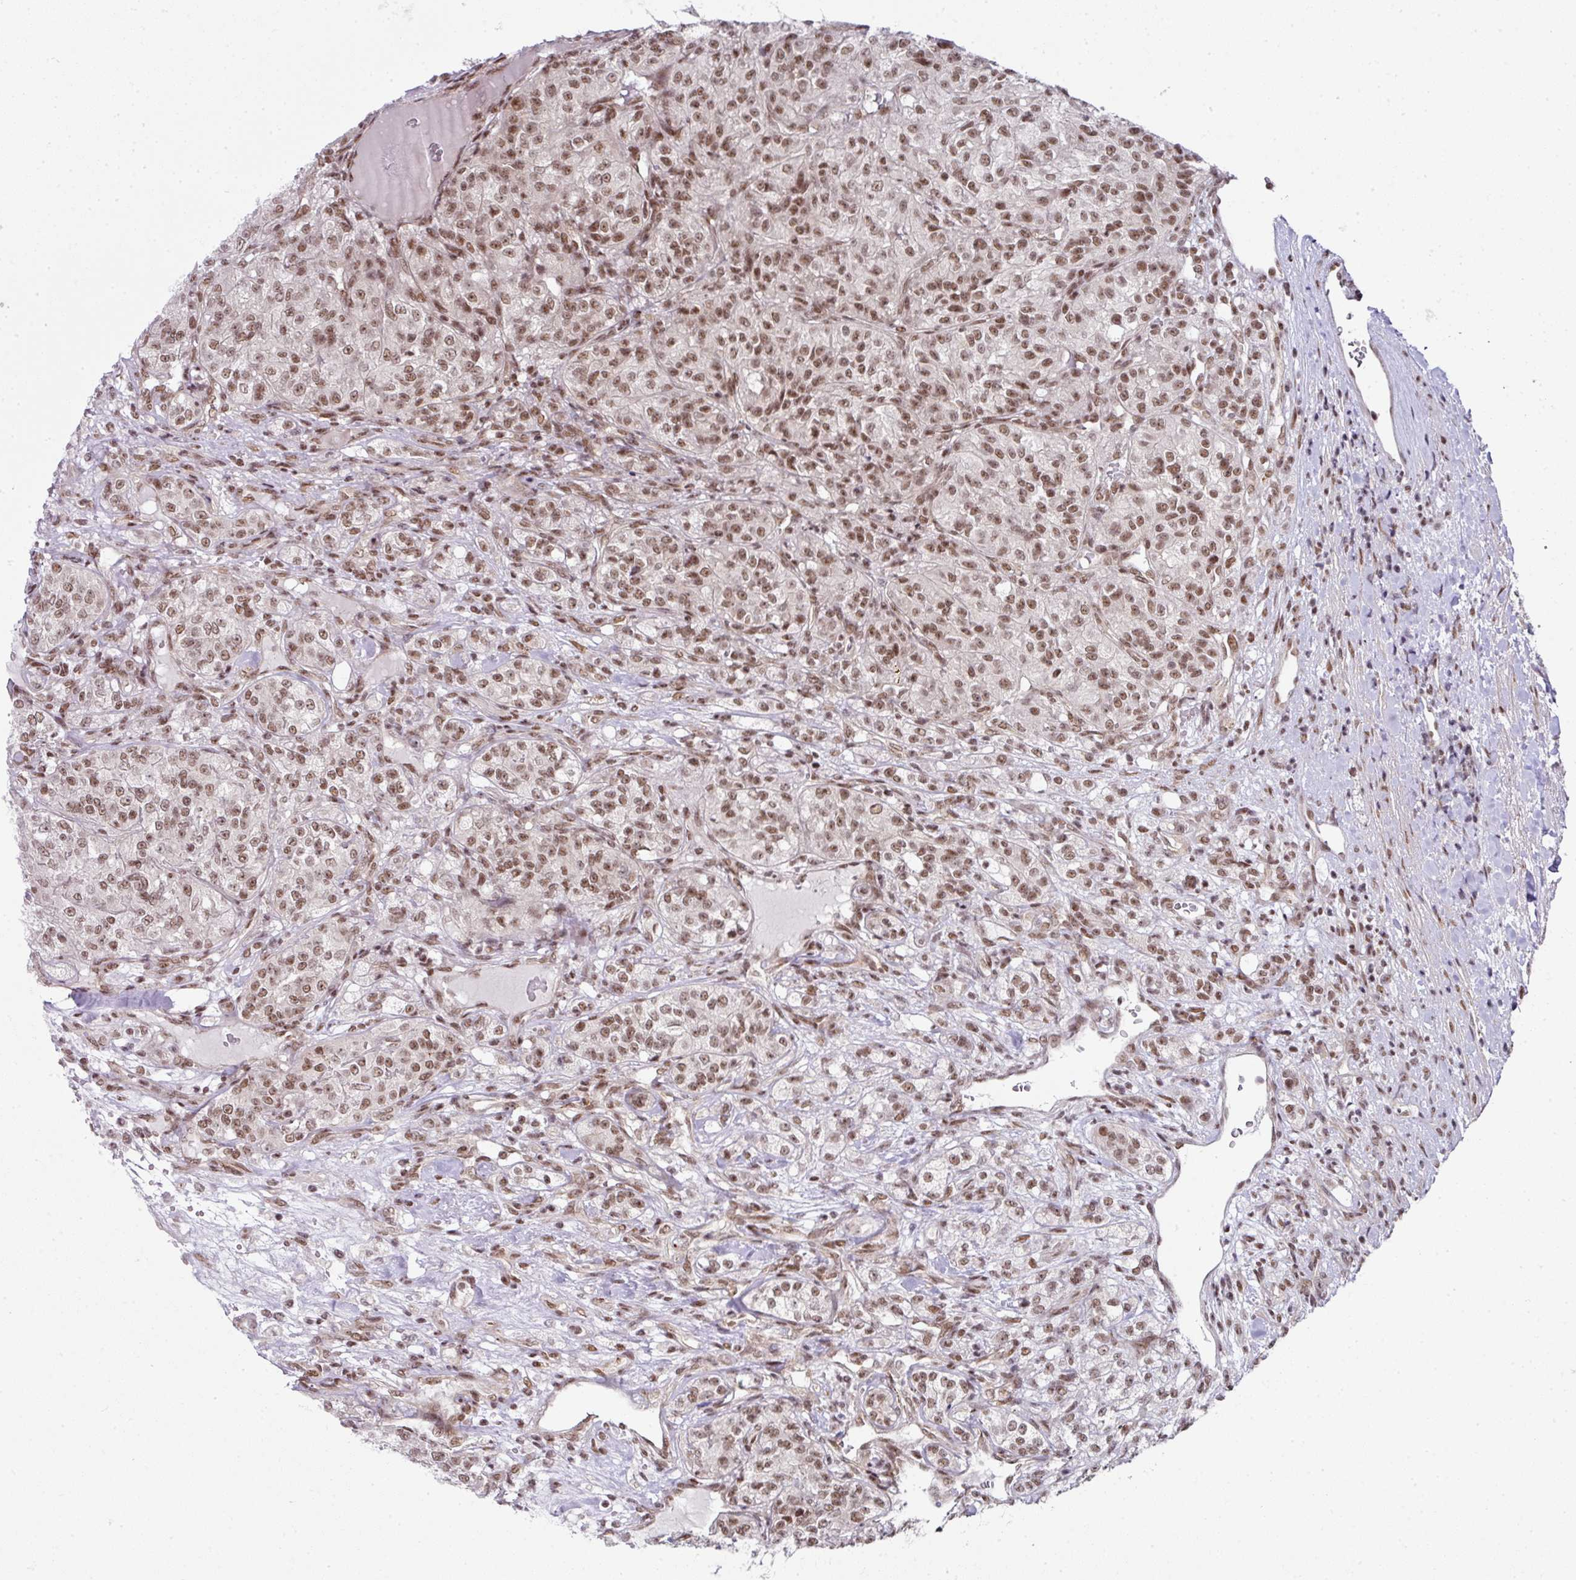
{"staining": {"intensity": "moderate", "quantity": ">75%", "location": "nuclear"}, "tissue": "renal cancer", "cell_type": "Tumor cells", "image_type": "cancer", "snomed": [{"axis": "morphology", "description": "Adenocarcinoma, NOS"}, {"axis": "topography", "description": "Kidney"}], "caption": "Renal cancer (adenocarcinoma) stained with immunohistochemistry (IHC) demonstrates moderate nuclear positivity in approximately >75% of tumor cells.", "gene": "NFYA", "patient": {"sex": "female", "age": 63}}